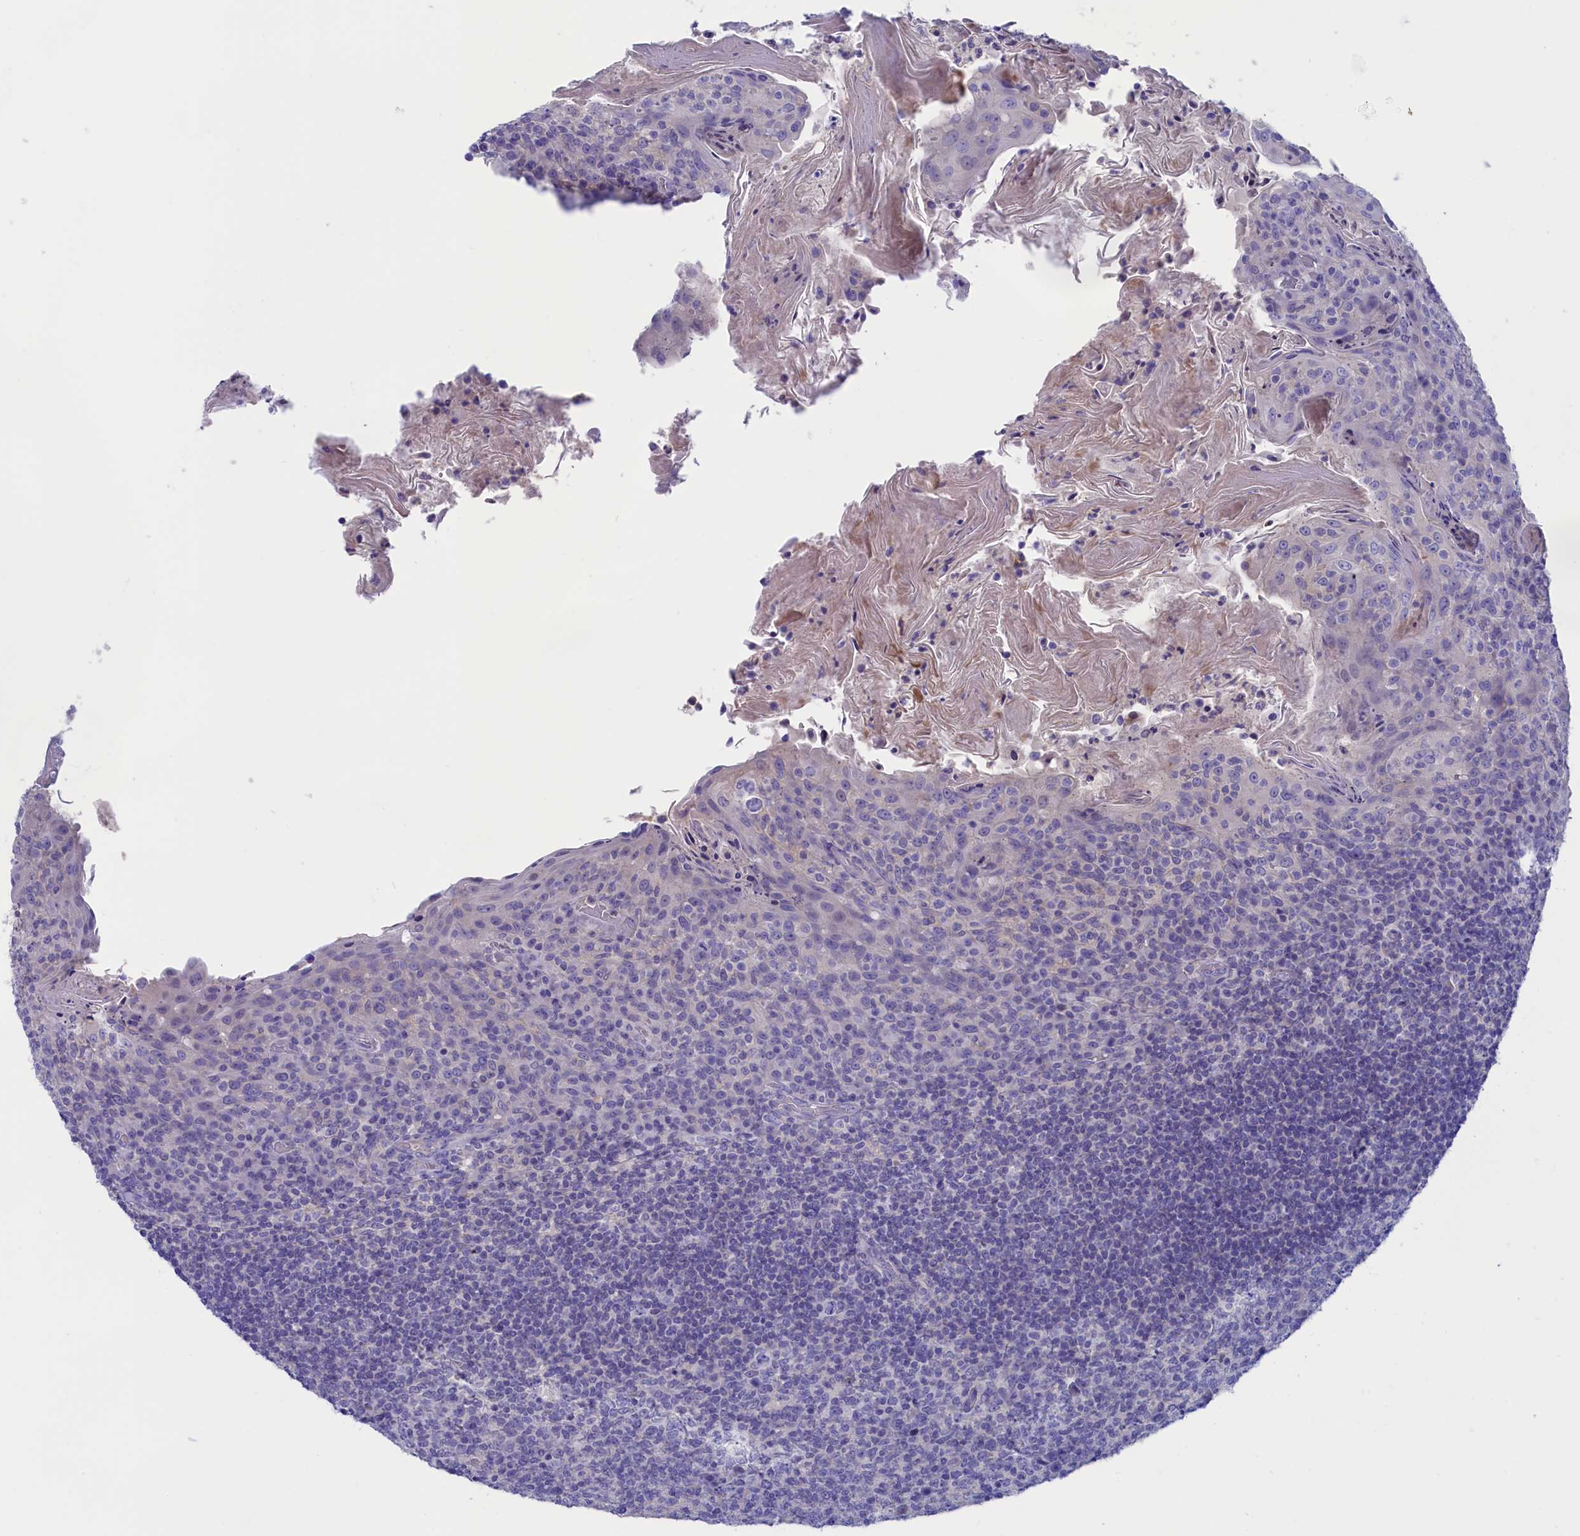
{"staining": {"intensity": "negative", "quantity": "none", "location": "none"}, "tissue": "tonsil", "cell_type": "Germinal center cells", "image_type": "normal", "snomed": [{"axis": "morphology", "description": "Normal tissue, NOS"}, {"axis": "topography", "description": "Tonsil"}], "caption": "An immunohistochemistry (IHC) photomicrograph of benign tonsil is shown. There is no staining in germinal center cells of tonsil. (Stains: DAB immunohistochemistry (IHC) with hematoxylin counter stain, Microscopy: brightfield microscopy at high magnification).", "gene": "VPS35L", "patient": {"sex": "female", "age": 10}}